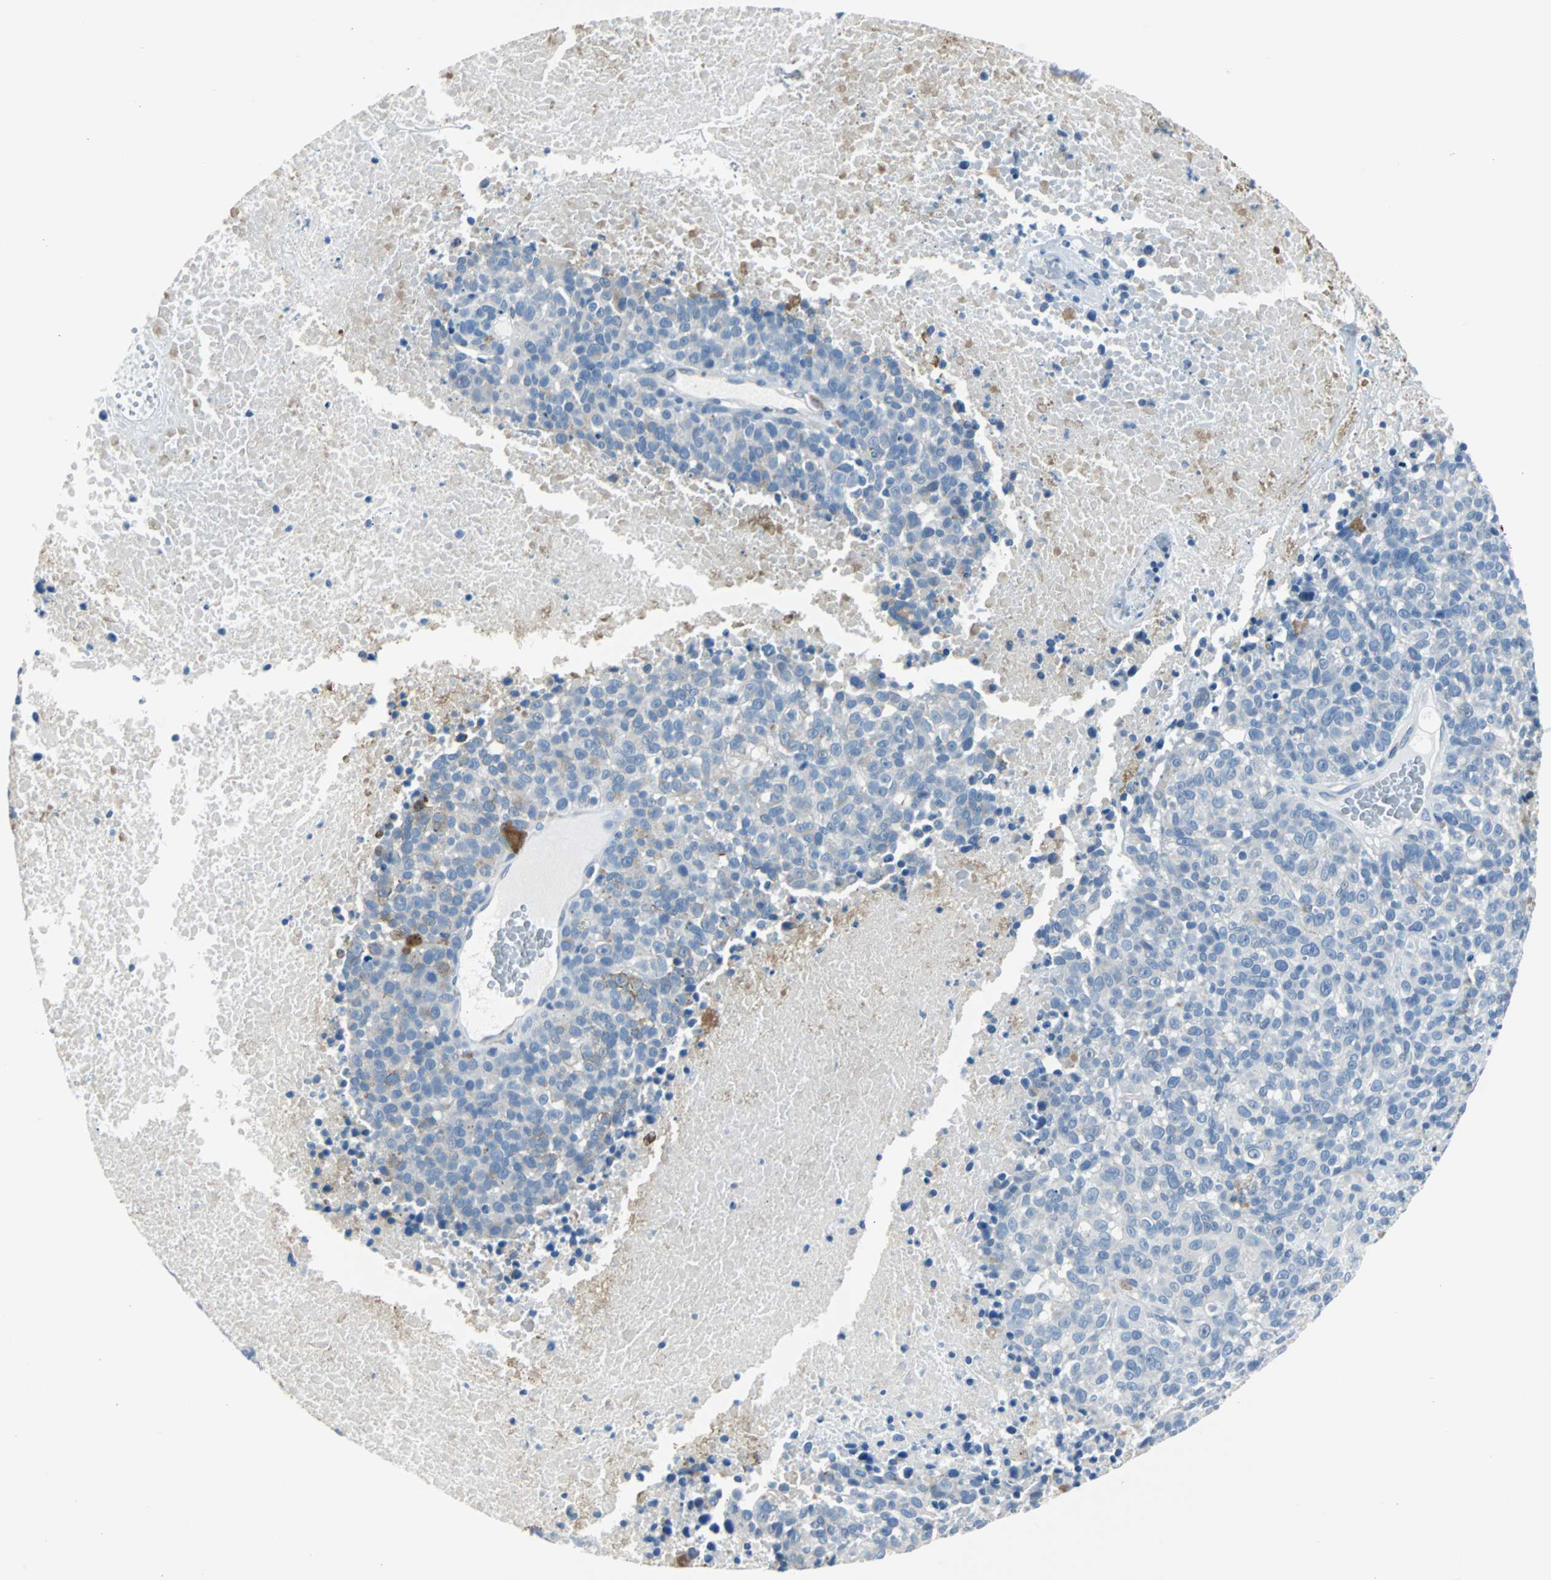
{"staining": {"intensity": "negative", "quantity": "none", "location": "none"}, "tissue": "melanoma", "cell_type": "Tumor cells", "image_type": "cancer", "snomed": [{"axis": "morphology", "description": "Malignant melanoma, Metastatic site"}, {"axis": "topography", "description": "Cerebral cortex"}], "caption": "DAB immunohistochemical staining of human malignant melanoma (metastatic site) reveals no significant positivity in tumor cells.", "gene": "KRT7", "patient": {"sex": "female", "age": 52}}